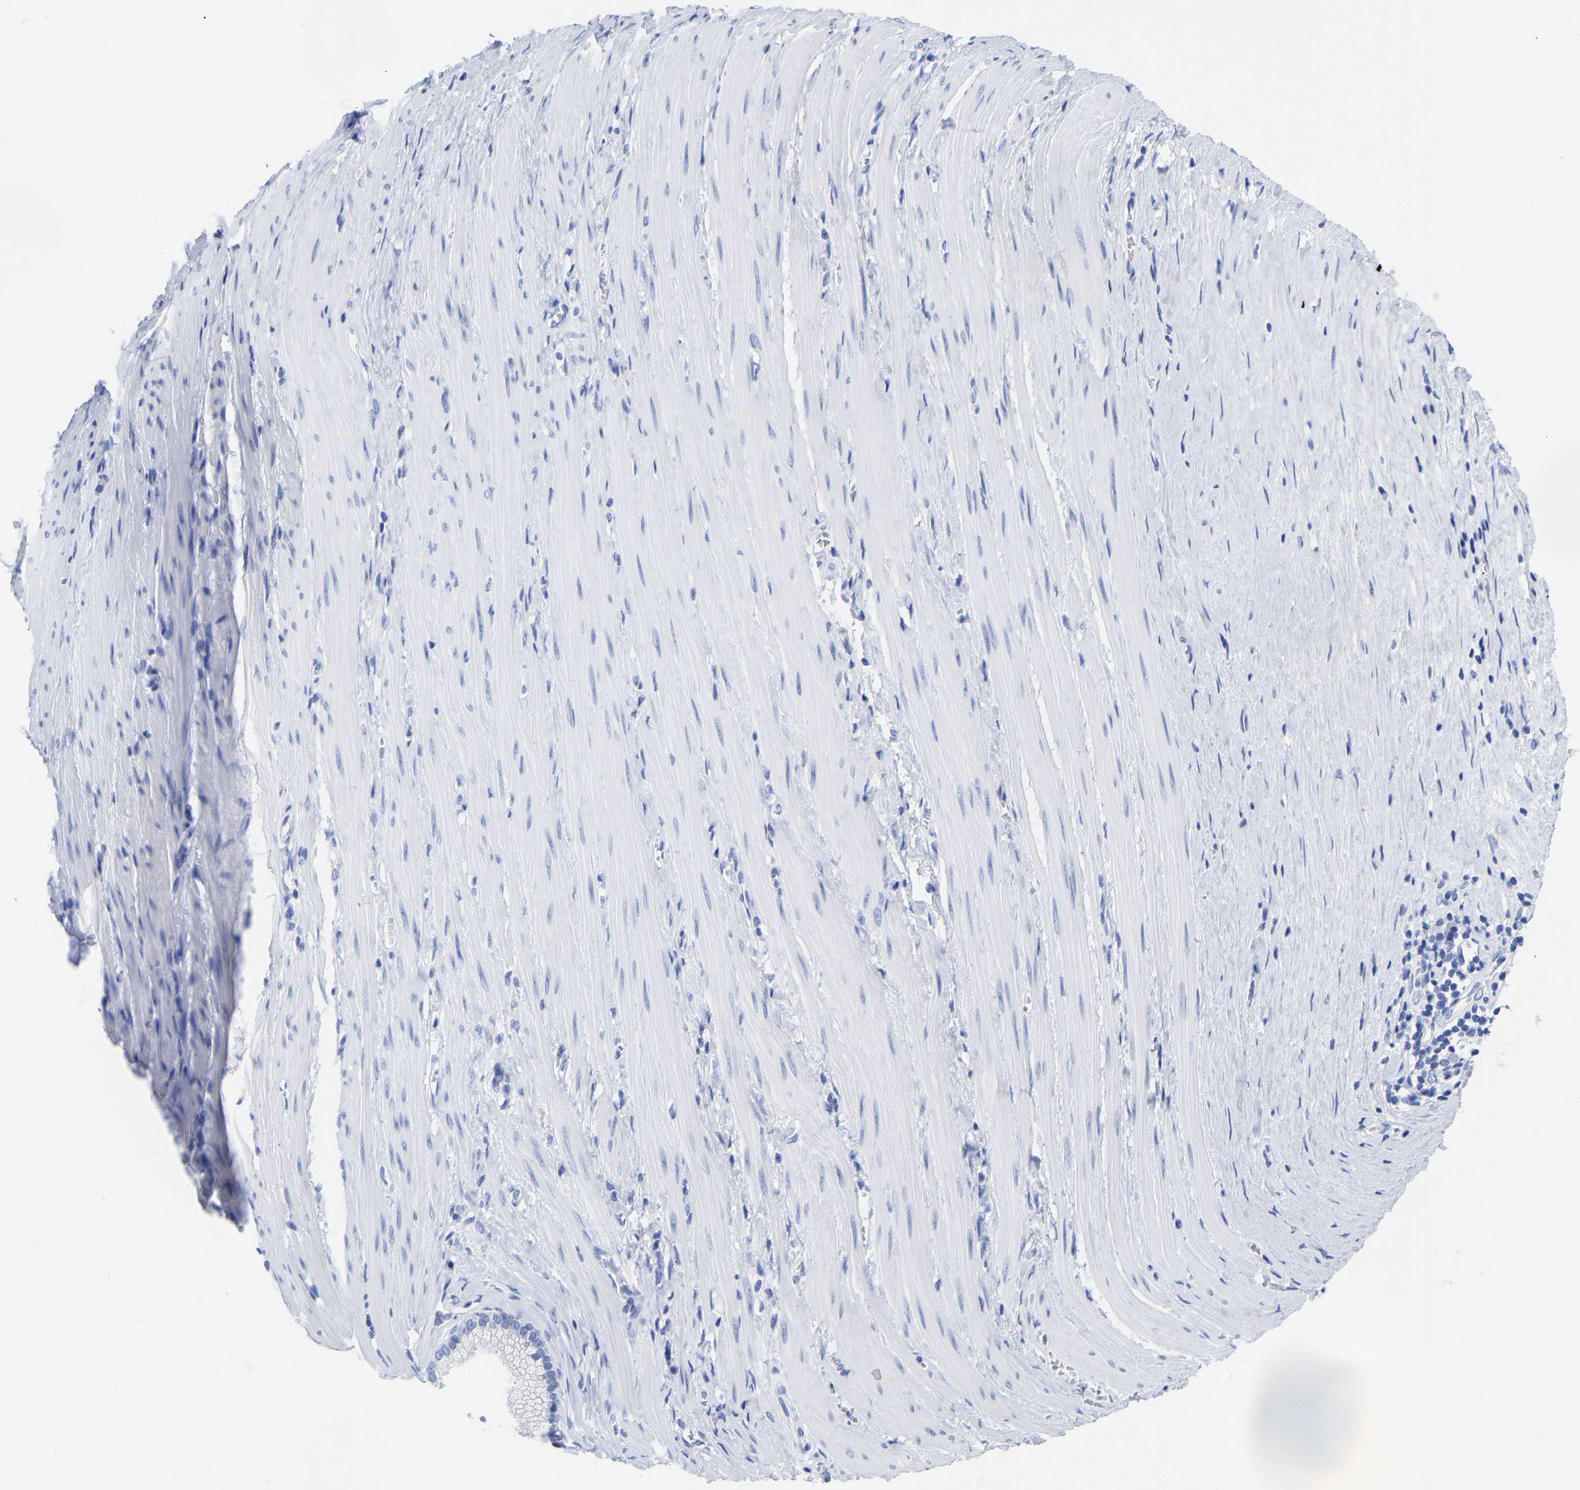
{"staining": {"intensity": "negative", "quantity": "none", "location": "none"}, "tissue": "pancreatic cancer", "cell_type": "Tumor cells", "image_type": "cancer", "snomed": [{"axis": "morphology", "description": "Adenocarcinoma, NOS"}, {"axis": "topography", "description": "Pancreas"}], "caption": "There is no significant positivity in tumor cells of pancreatic cancer. The staining is performed using DAB (3,3'-diaminobenzidine) brown chromogen with nuclei counter-stained in using hematoxylin.", "gene": "CFAP298", "patient": {"sex": "male", "age": 69}}